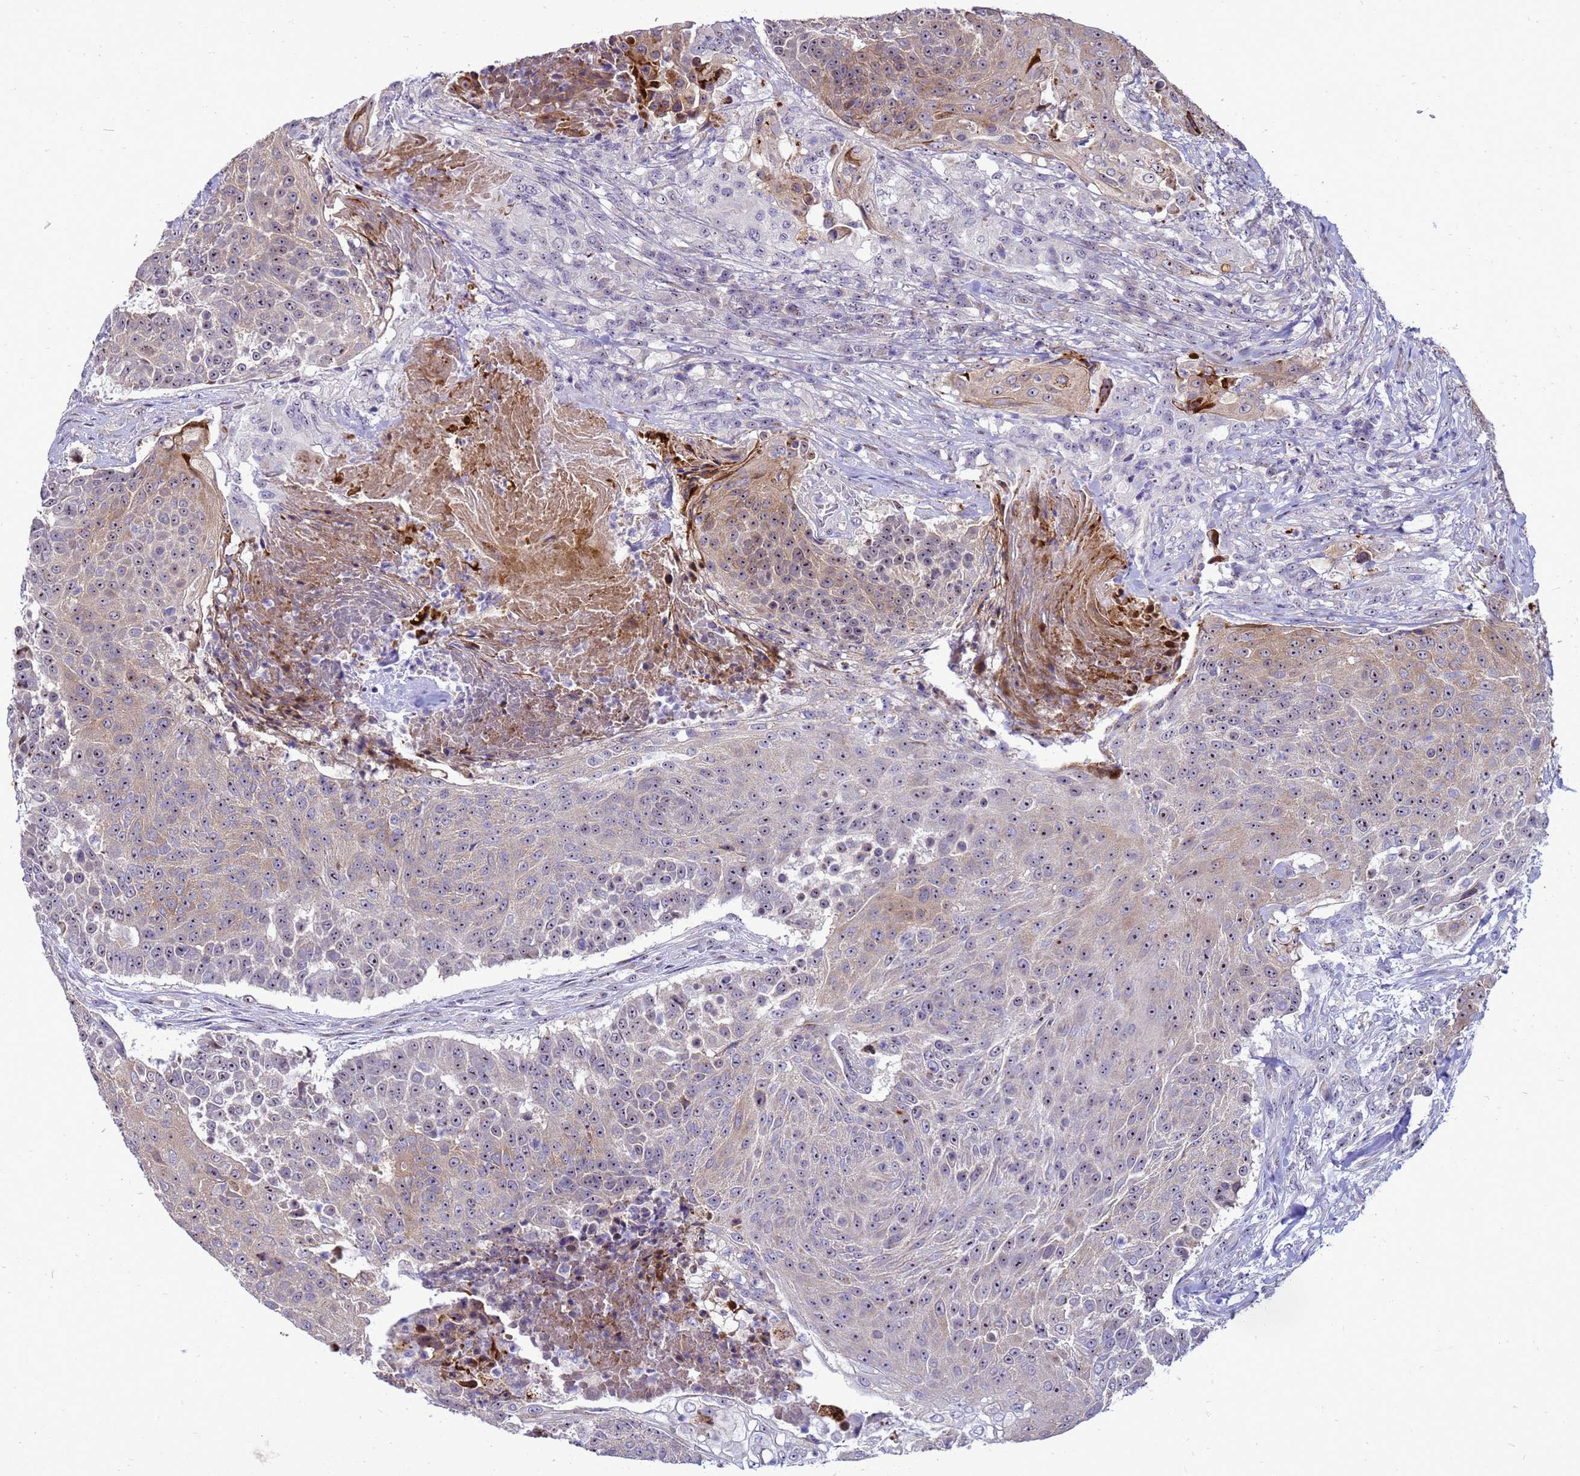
{"staining": {"intensity": "weak", "quantity": "25%-75%", "location": "cytoplasmic/membranous"}, "tissue": "urothelial cancer", "cell_type": "Tumor cells", "image_type": "cancer", "snomed": [{"axis": "morphology", "description": "Urothelial carcinoma, High grade"}, {"axis": "topography", "description": "Urinary bladder"}], "caption": "This is a micrograph of immunohistochemistry (IHC) staining of urothelial cancer, which shows weak positivity in the cytoplasmic/membranous of tumor cells.", "gene": "RSPO1", "patient": {"sex": "female", "age": 63}}